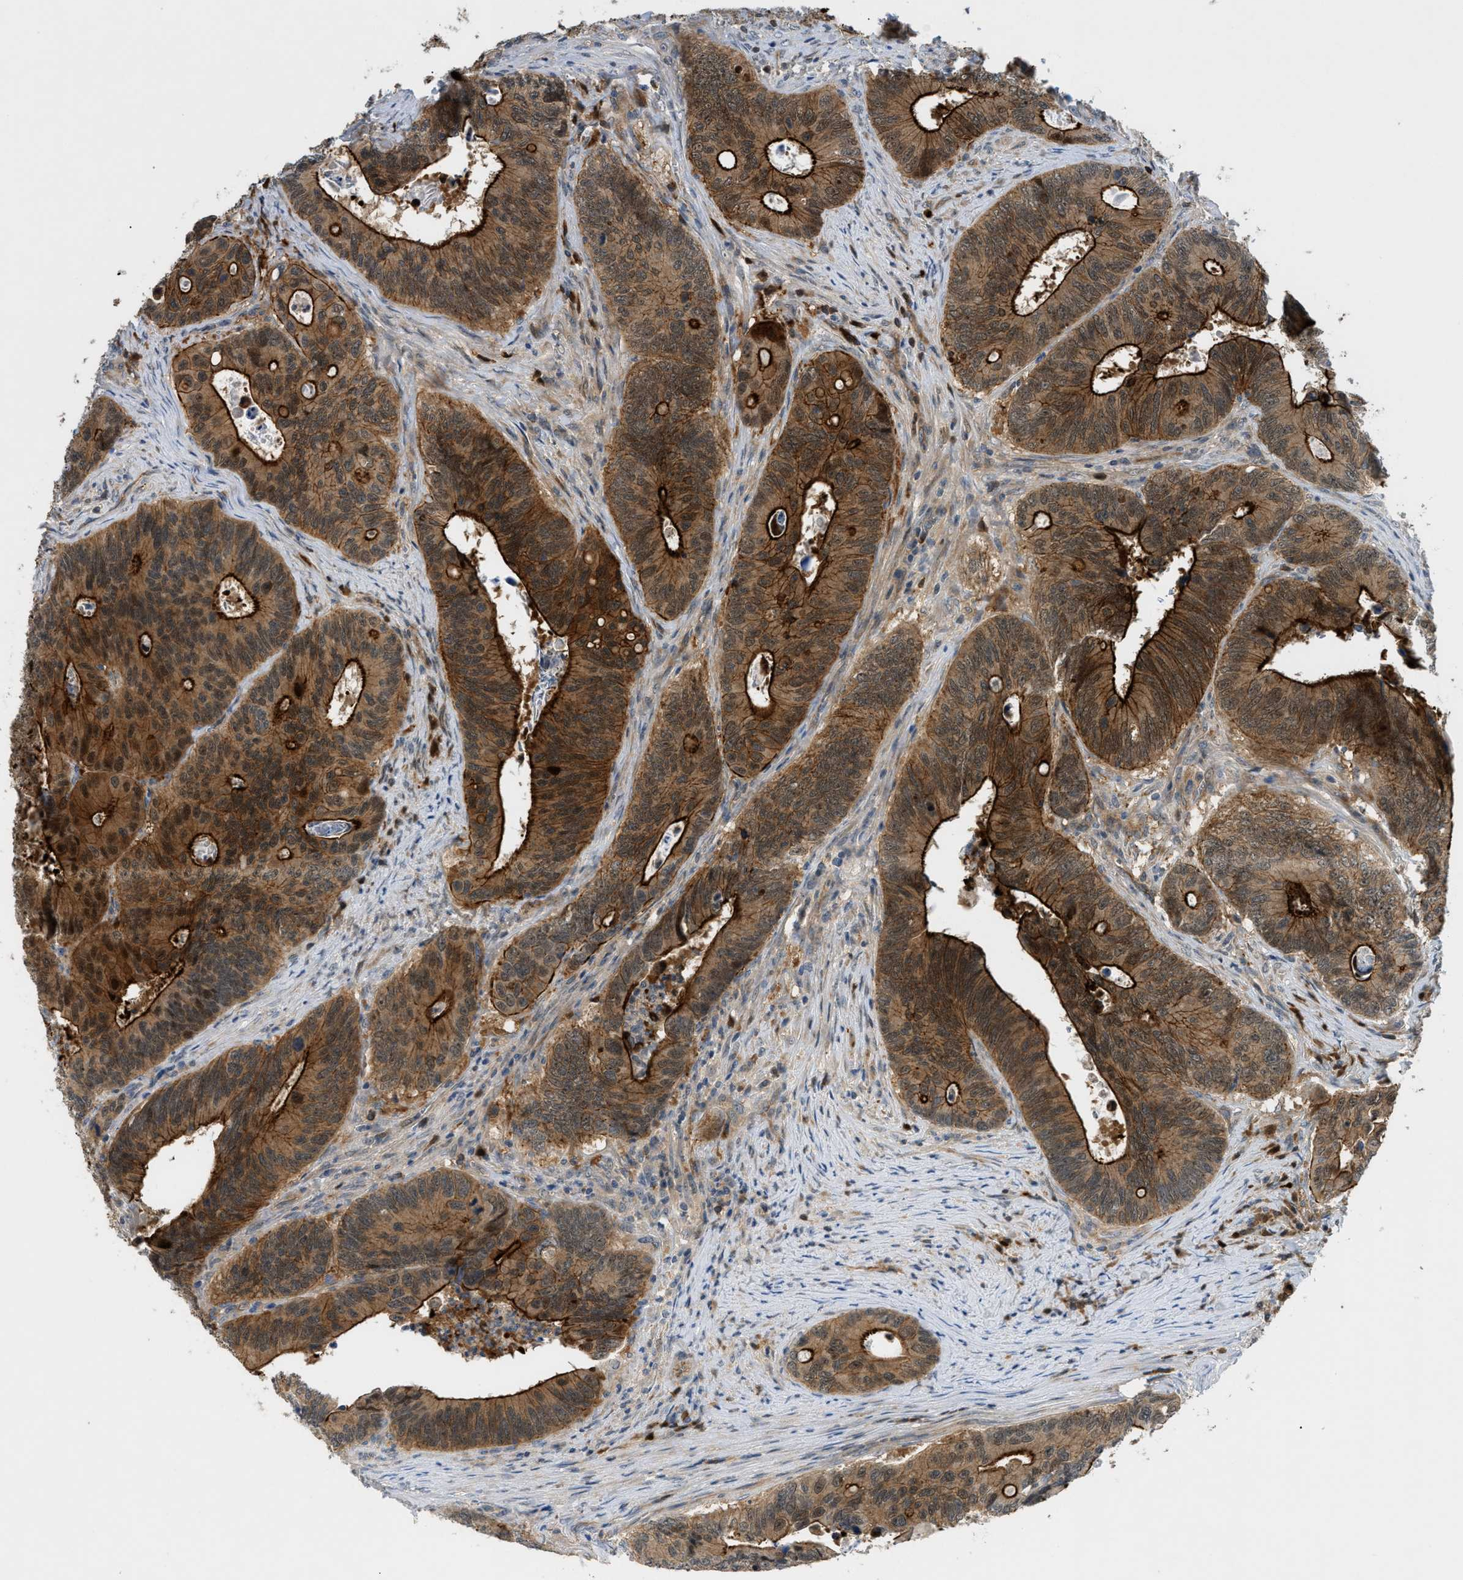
{"staining": {"intensity": "strong", "quantity": ">75%", "location": "cytoplasmic/membranous"}, "tissue": "colorectal cancer", "cell_type": "Tumor cells", "image_type": "cancer", "snomed": [{"axis": "morphology", "description": "Inflammation, NOS"}, {"axis": "morphology", "description": "Adenocarcinoma, NOS"}, {"axis": "topography", "description": "Colon"}], "caption": "A micrograph of human colorectal adenocarcinoma stained for a protein reveals strong cytoplasmic/membranous brown staining in tumor cells.", "gene": "TRAK2", "patient": {"sex": "male", "age": 72}}